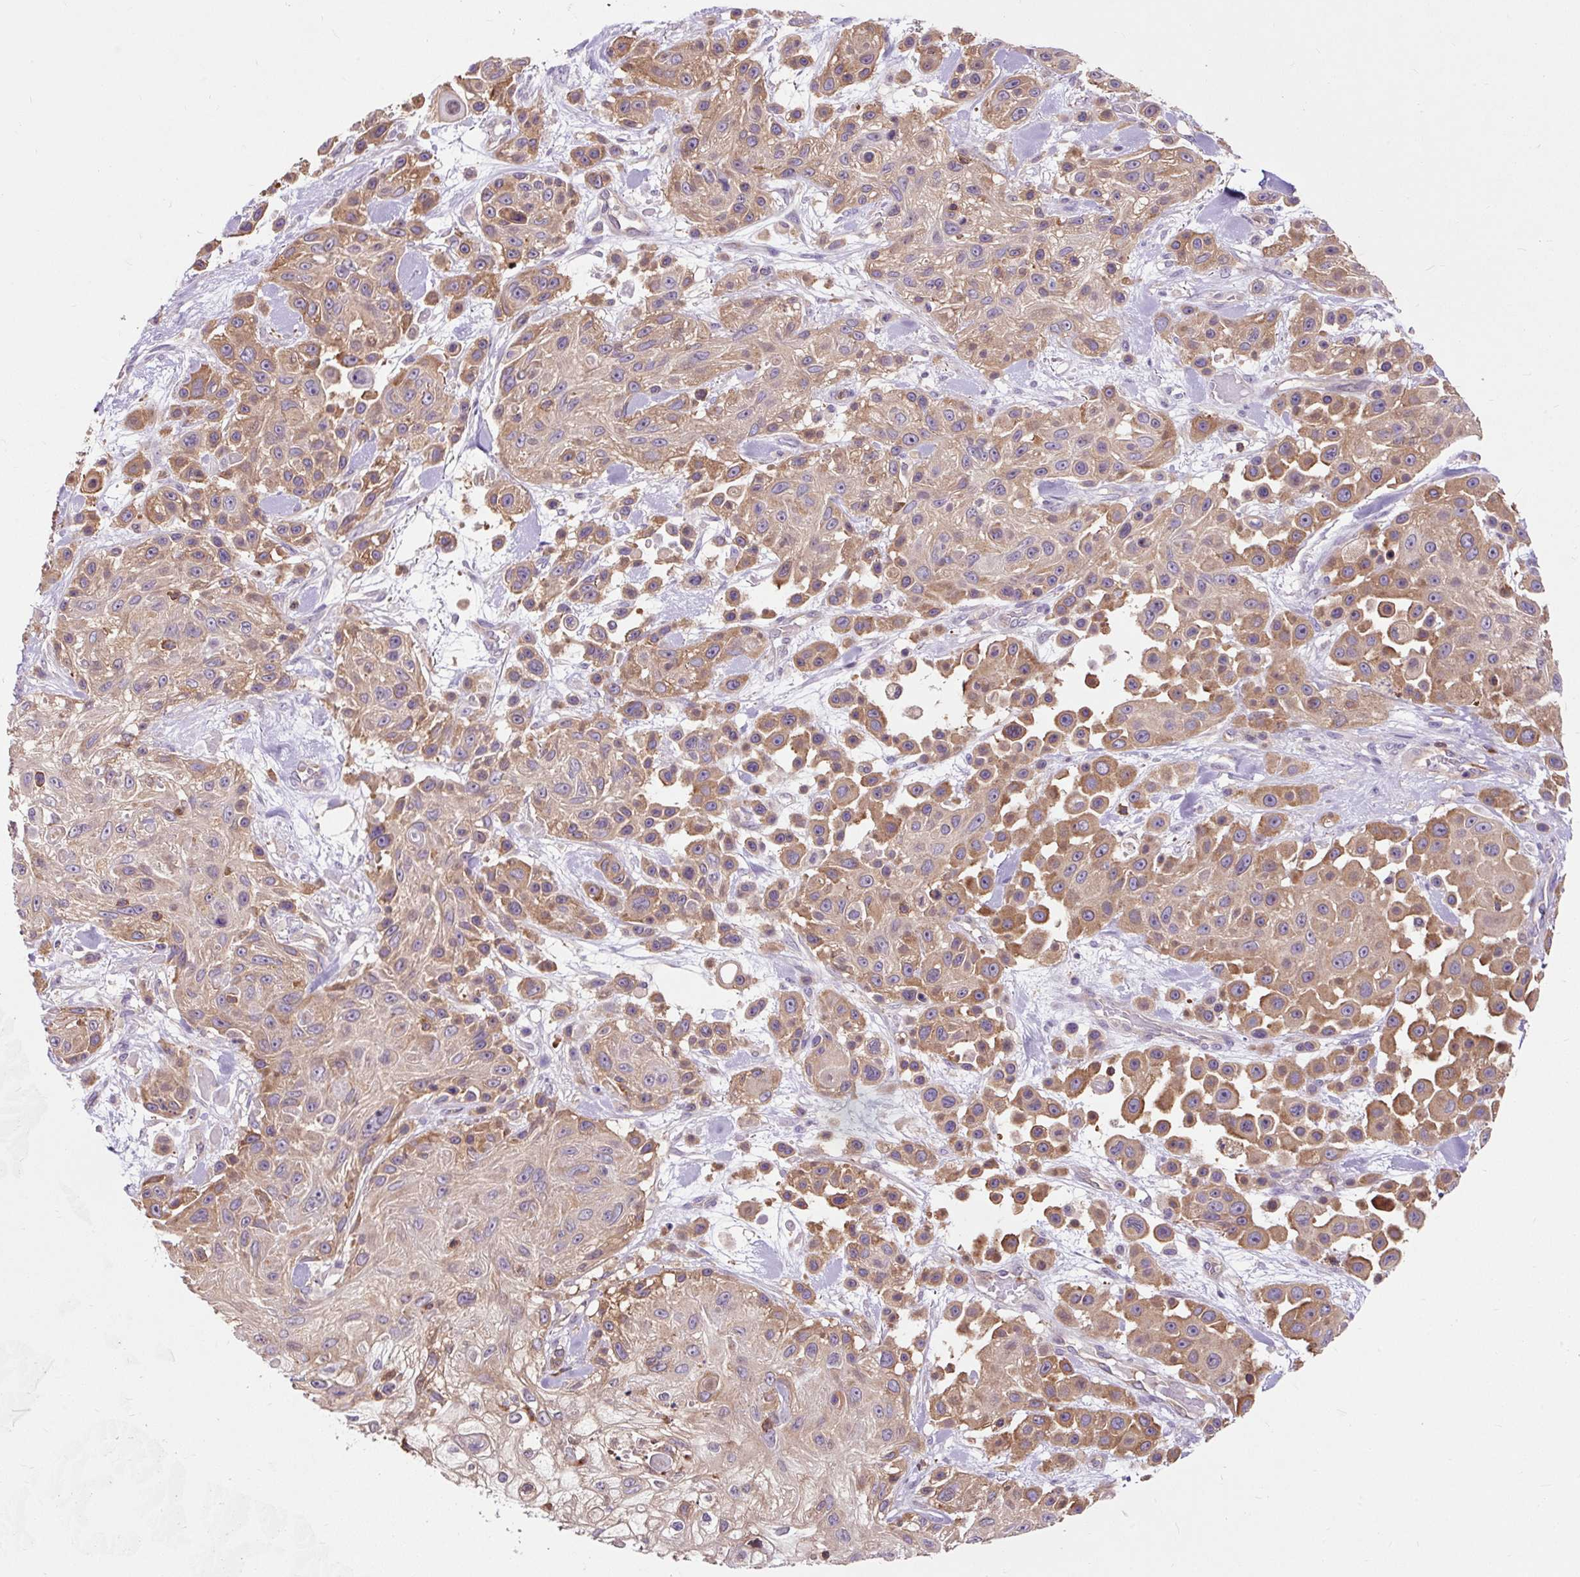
{"staining": {"intensity": "moderate", "quantity": "25%-75%", "location": "cytoplasmic/membranous"}, "tissue": "skin cancer", "cell_type": "Tumor cells", "image_type": "cancer", "snomed": [{"axis": "morphology", "description": "Squamous cell carcinoma, NOS"}, {"axis": "topography", "description": "Skin"}], "caption": "Skin cancer was stained to show a protein in brown. There is medium levels of moderate cytoplasmic/membranous positivity in about 25%-75% of tumor cells.", "gene": "CISD3", "patient": {"sex": "male", "age": 67}}